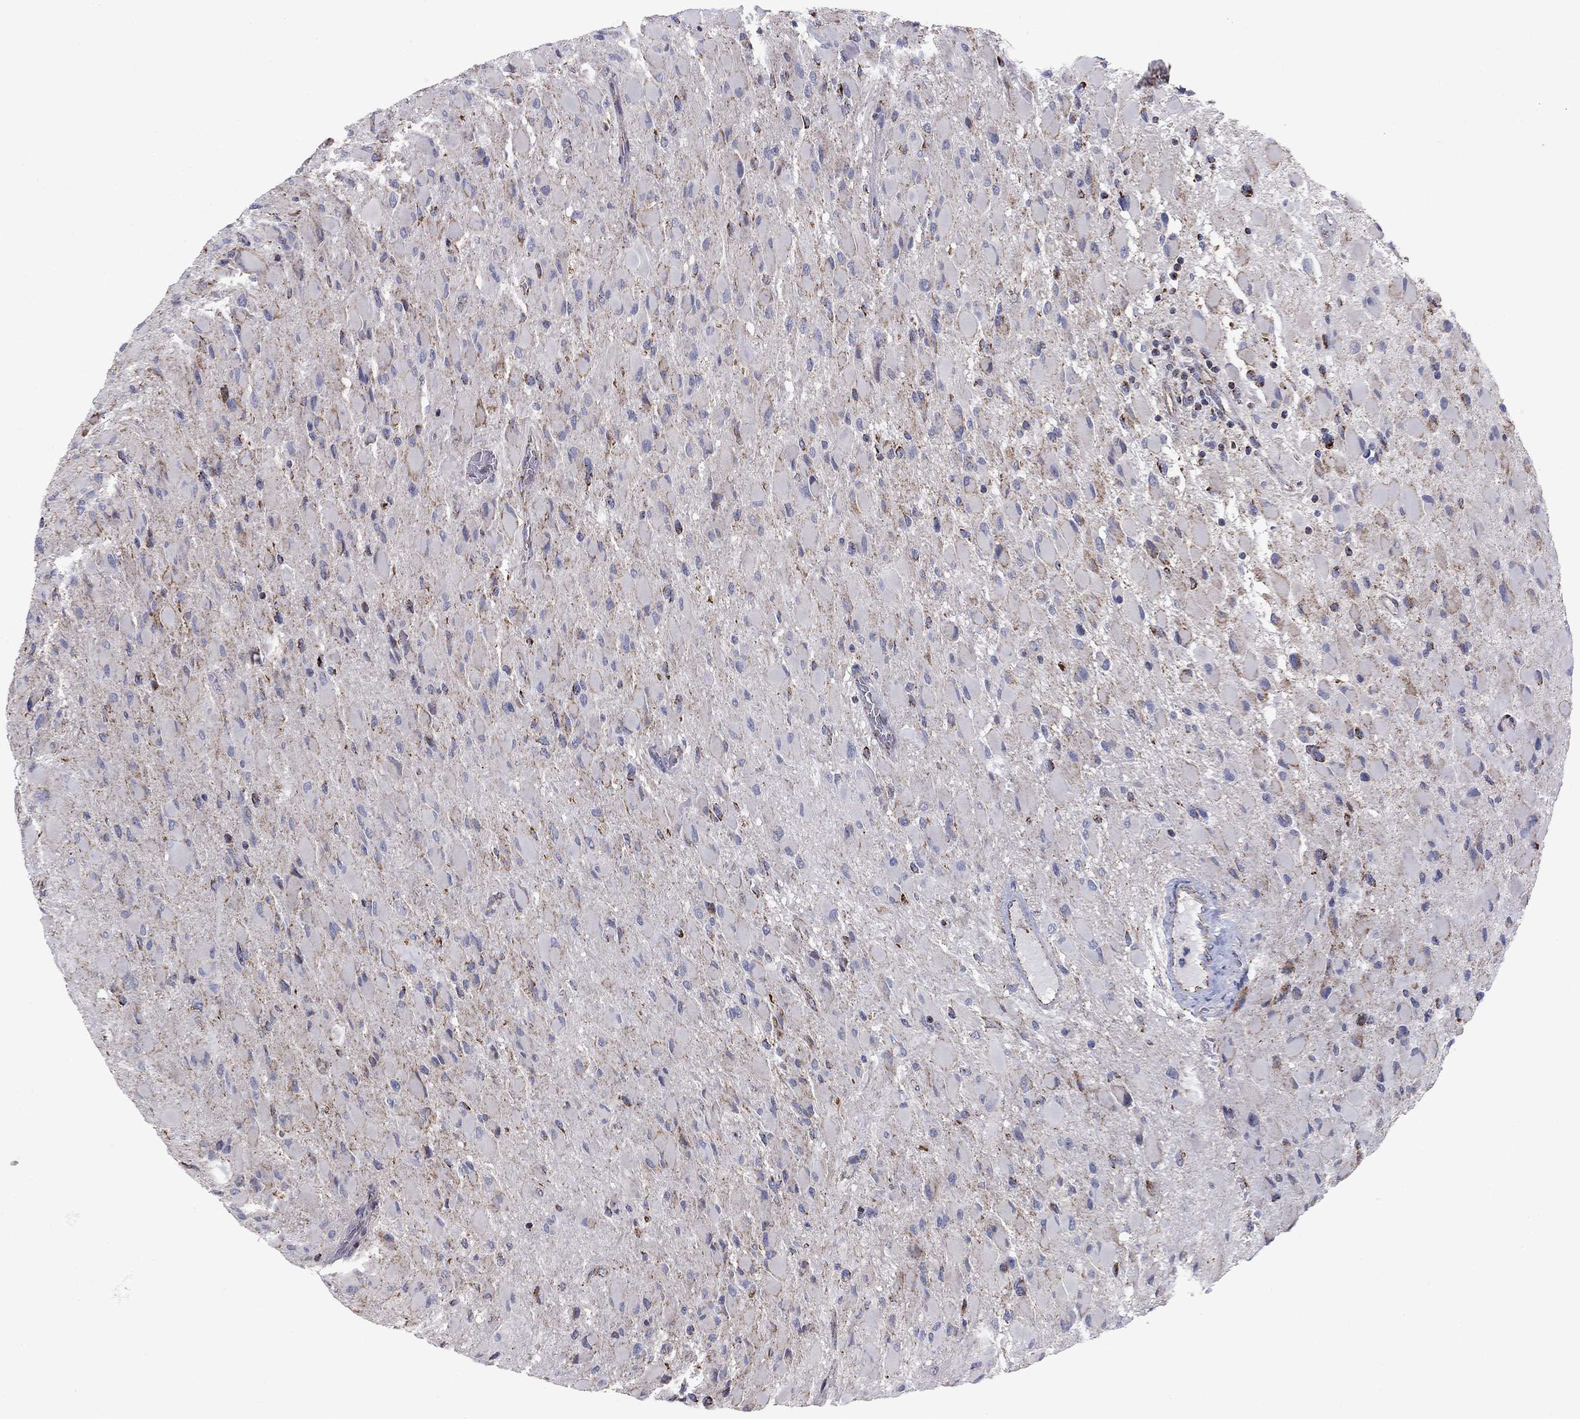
{"staining": {"intensity": "negative", "quantity": "none", "location": "none"}, "tissue": "glioma", "cell_type": "Tumor cells", "image_type": "cancer", "snomed": [{"axis": "morphology", "description": "Glioma, malignant, High grade"}, {"axis": "topography", "description": "Cerebral cortex"}], "caption": "IHC of glioma reveals no positivity in tumor cells.", "gene": "NDUFV1", "patient": {"sex": "female", "age": 36}}